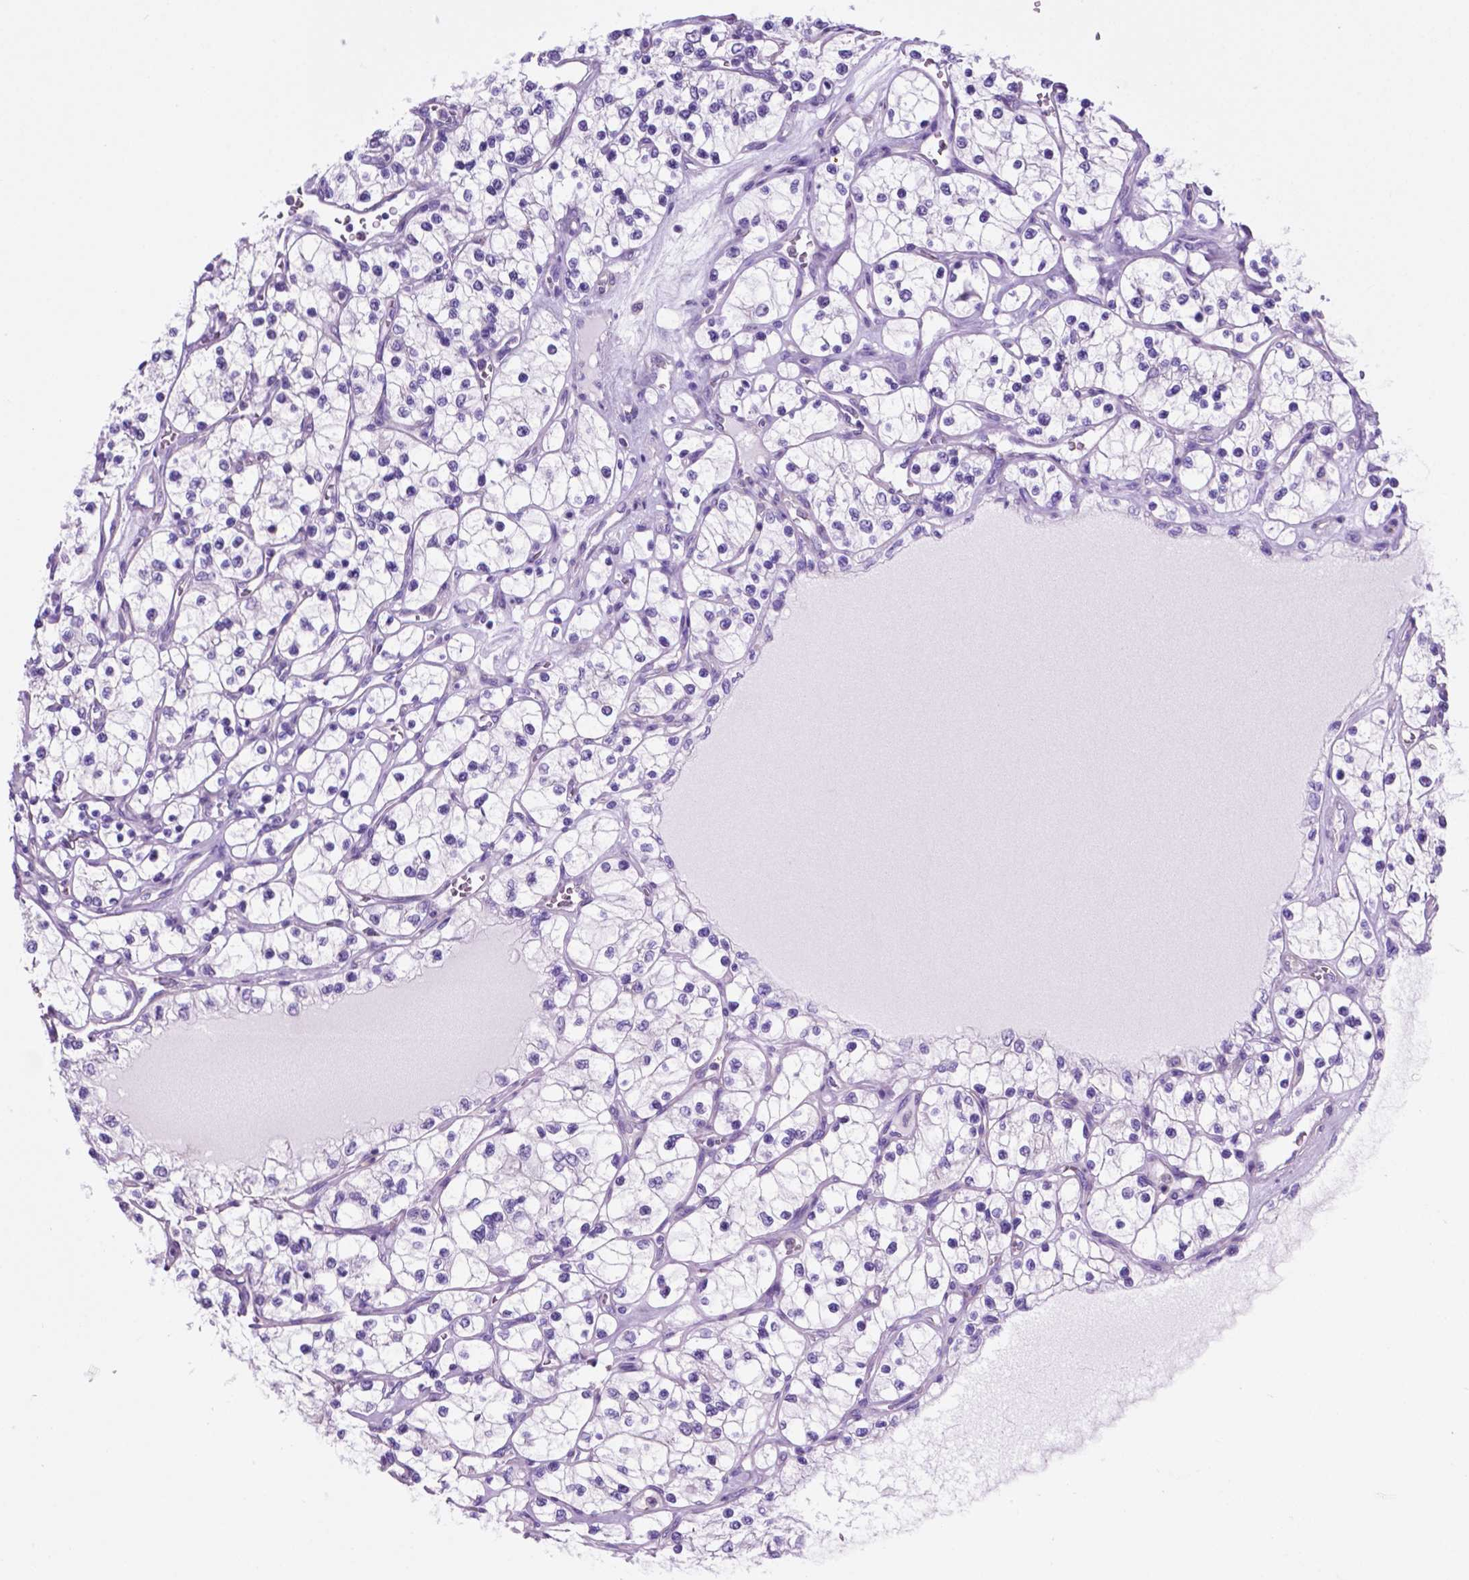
{"staining": {"intensity": "negative", "quantity": "none", "location": "none"}, "tissue": "renal cancer", "cell_type": "Tumor cells", "image_type": "cancer", "snomed": [{"axis": "morphology", "description": "Adenocarcinoma, NOS"}, {"axis": "topography", "description": "Kidney"}], "caption": "Tumor cells are negative for protein expression in human renal adenocarcinoma. Brightfield microscopy of immunohistochemistry stained with DAB (3,3'-diaminobenzidine) (brown) and hematoxylin (blue), captured at high magnification.", "gene": "SPDYA", "patient": {"sex": "female", "age": 69}}